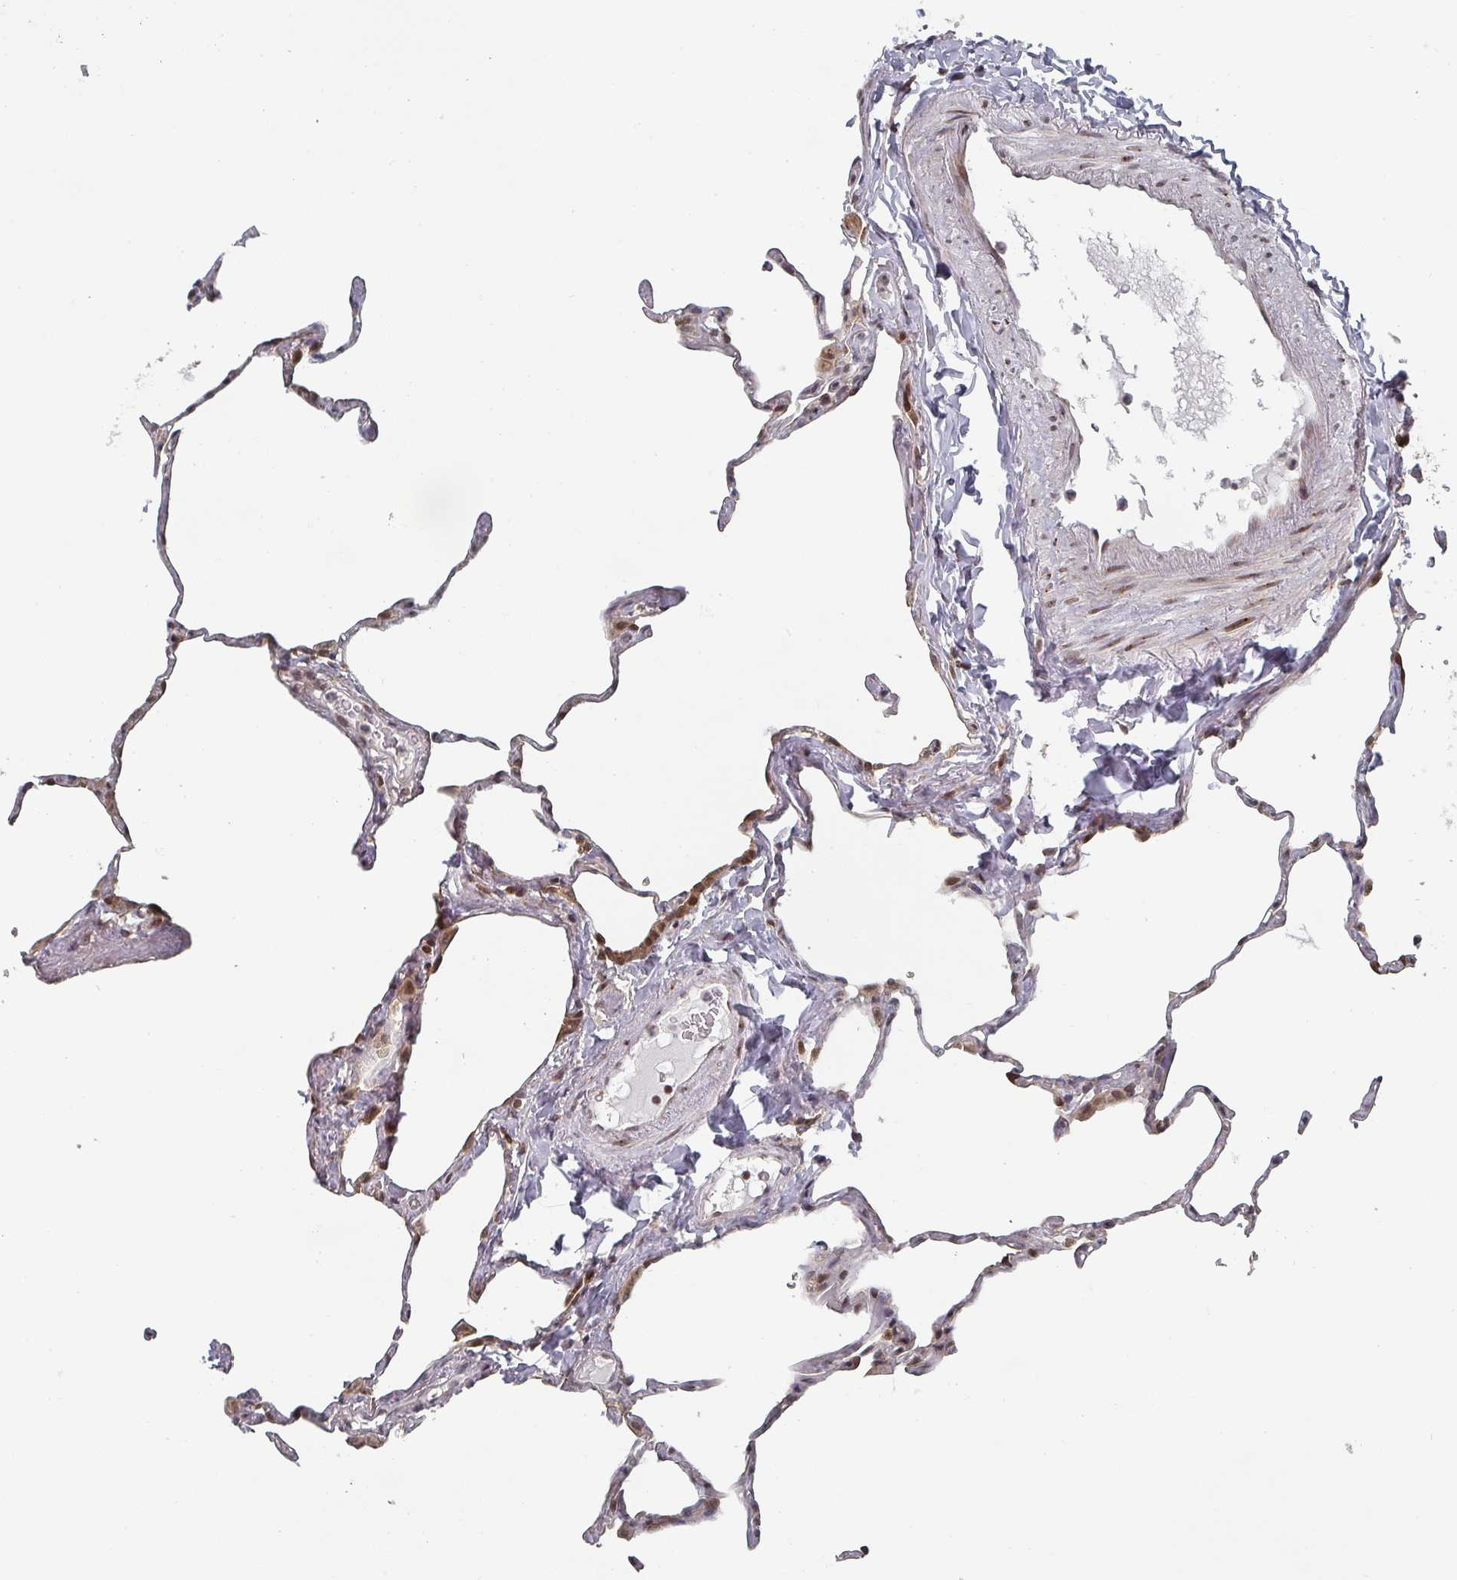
{"staining": {"intensity": "weak", "quantity": "25%-75%", "location": "nuclear"}, "tissue": "lung", "cell_type": "Alveolar cells", "image_type": "normal", "snomed": [{"axis": "morphology", "description": "Normal tissue, NOS"}, {"axis": "topography", "description": "Lung"}], "caption": "Weak nuclear expression for a protein is identified in about 25%-75% of alveolar cells of benign lung using immunohistochemistry (IHC).", "gene": "KIF1C", "patient": {"sex": "male", "age": 65}}